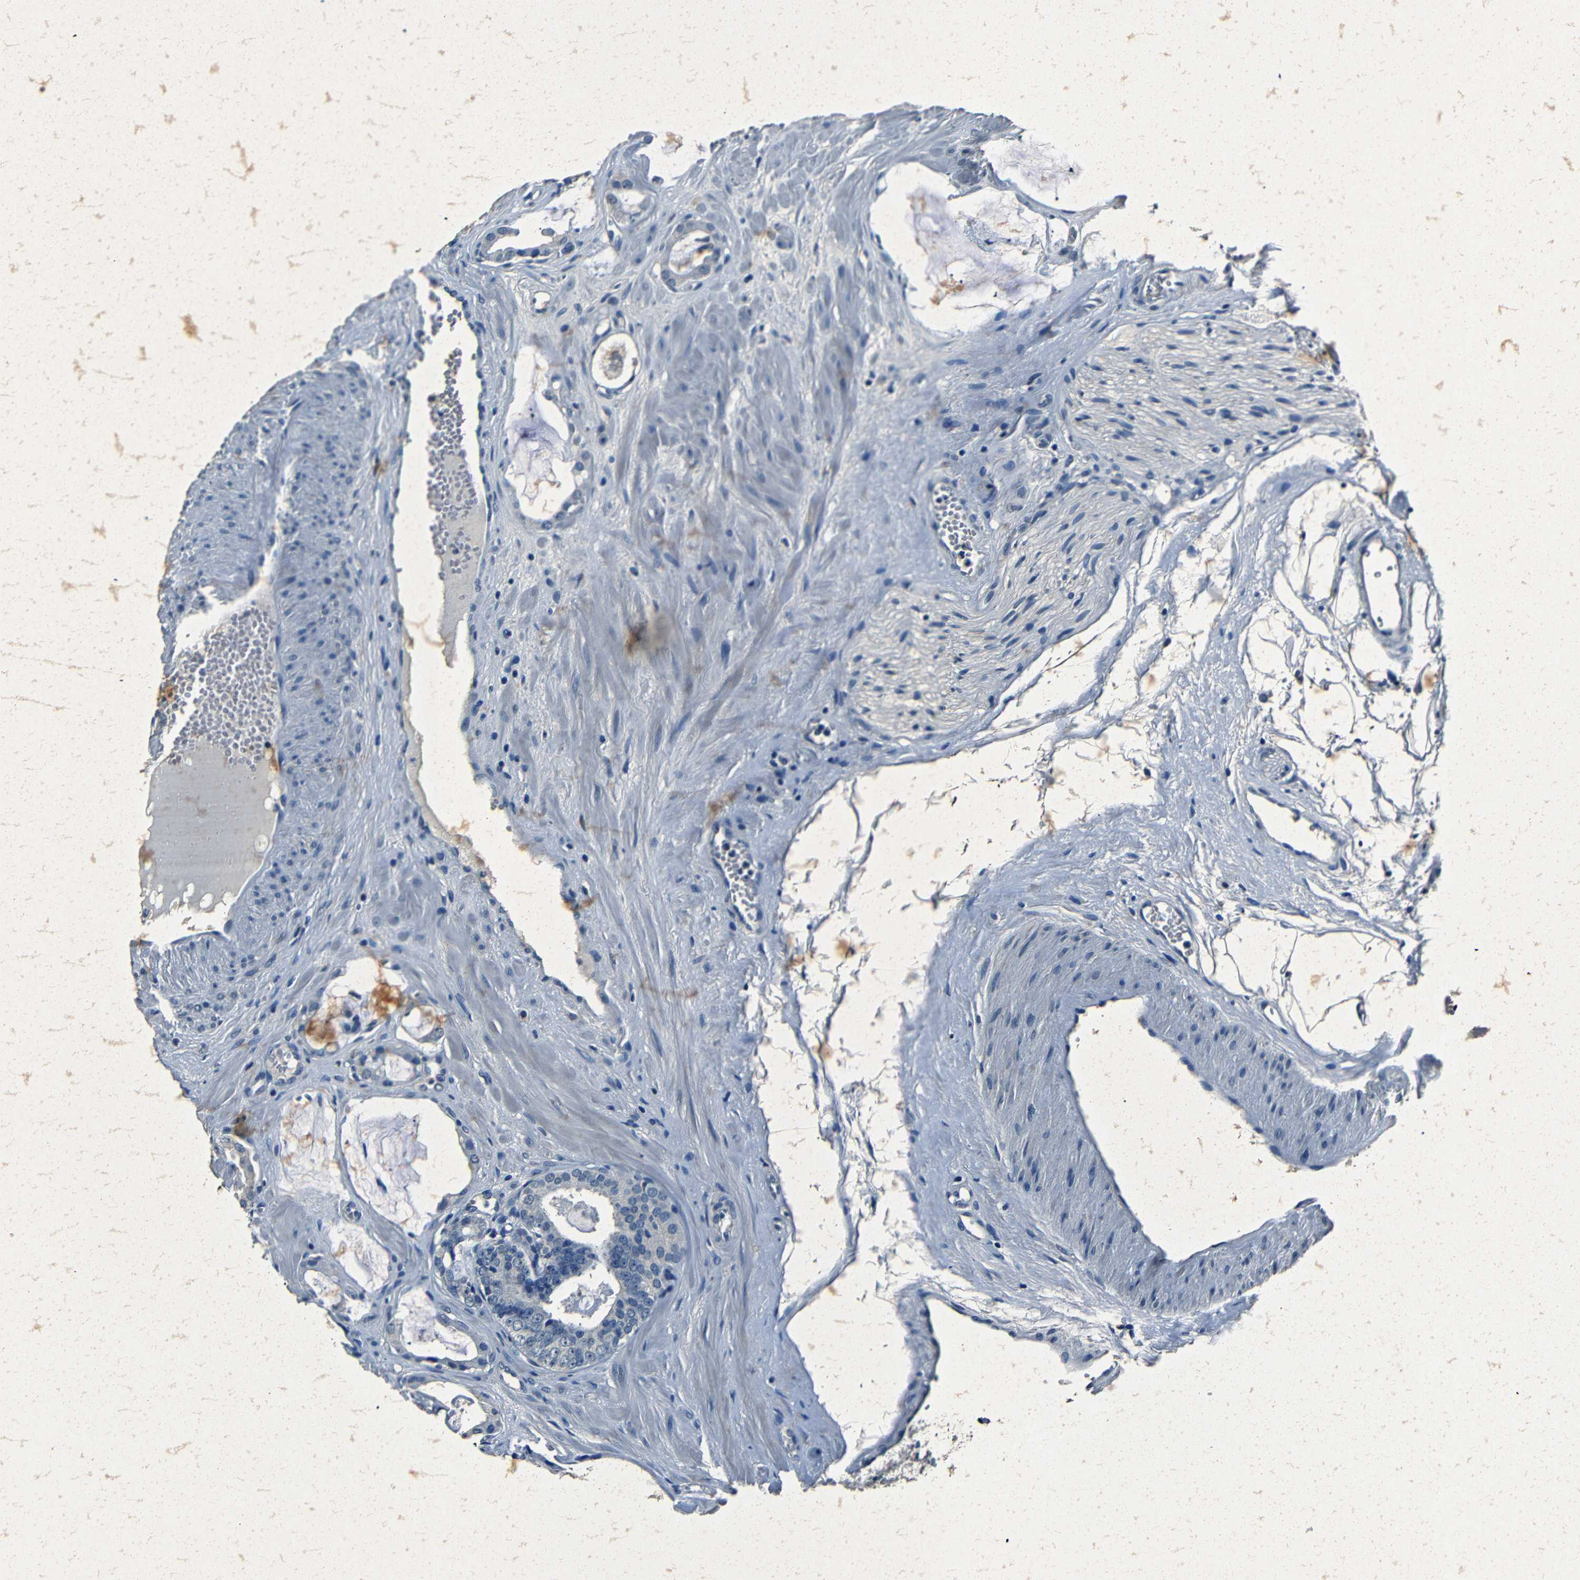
{"staining": {"intensity": "negative", "quantity": "none", "location": "none"}, "tissue": "prostate cancer", "cell_type": "Tumor cells", "image_type": "cancer", "snomed": [{"axis": "morphology", "description": "Adenocarcinoma, Low grade"}, {"axis": "topography", "description": "Prostate"}], "caption": "DAB immunohistochemical staining of prostate adenocarcinoma (low-grade) demonstrates no significant expression in tumor cells. (DAB IHC visualized using brightfield microscopy, high magnification).", "gene": "NCMAP", "patient": {"sex": "male", "age": 53}}